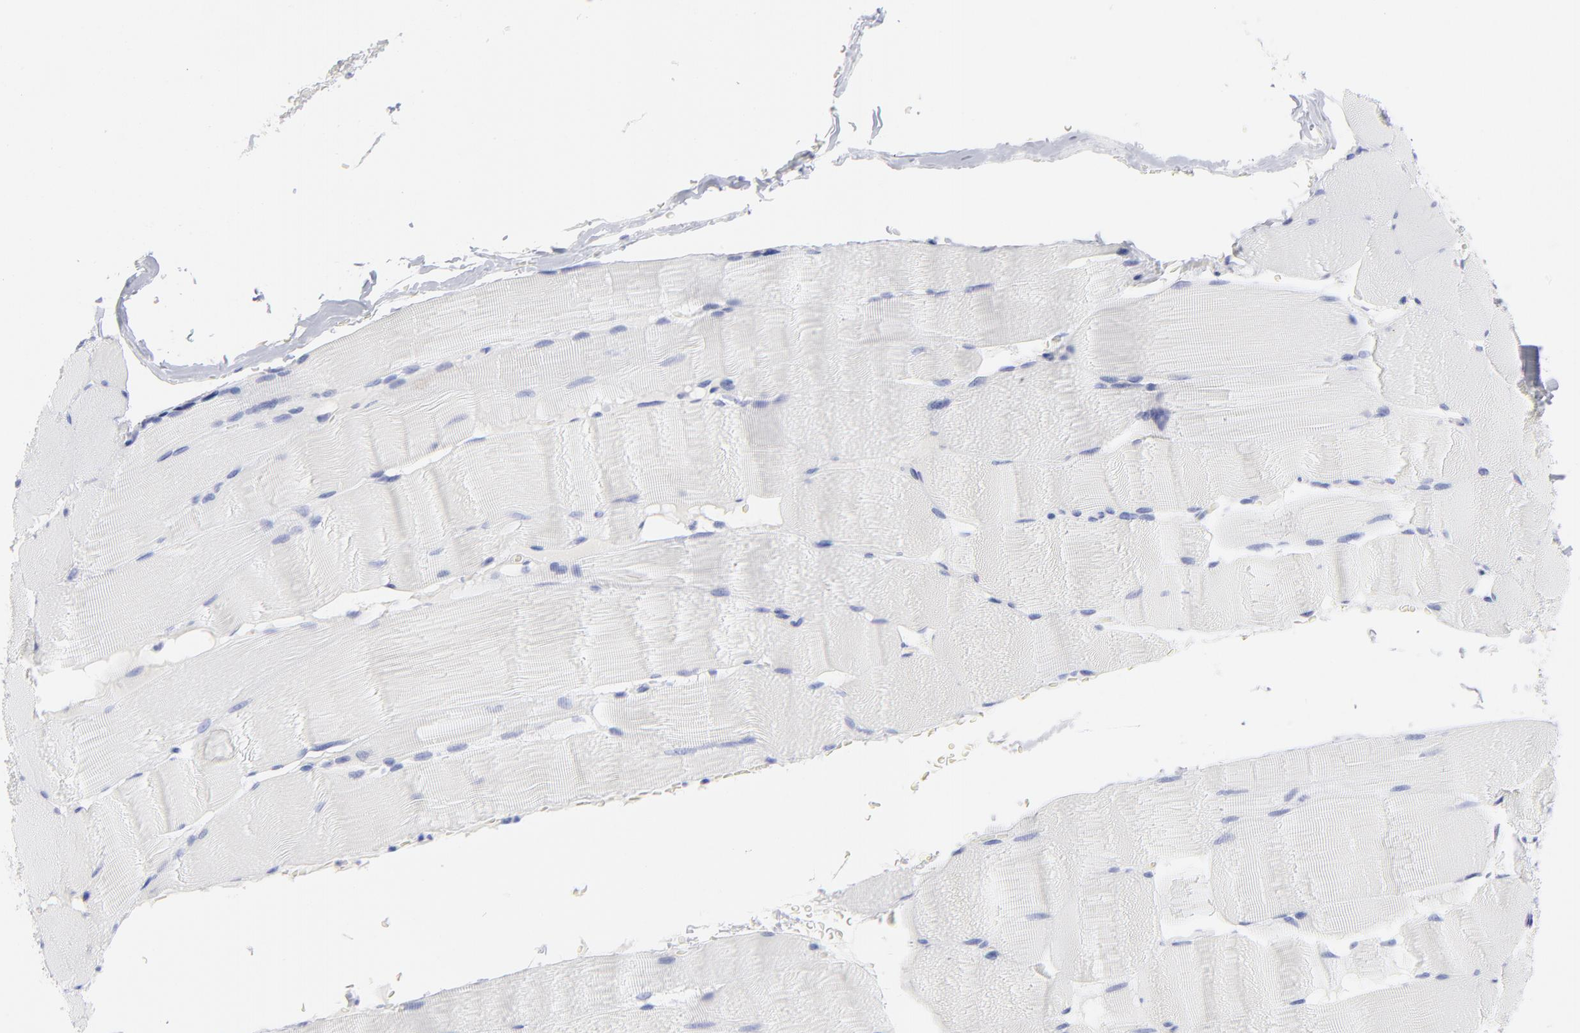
{"staining": {"intensity": "negative", "quantity": "none", "location": "none"}, "tissue": "skeletal muscle", "cell_type": "Myocytes", "image_type": "normal", "snomed": [{"axis": "morphology", "description": "Normal tissue, NOS"}, {"axis": "topography", "description": "Skeletal muscle"}], "caption": "Skeletal muscle was stained to show a protein in brown. There is no significant staining in myocytes. (DAB (3,3'-diaminobenzidine) IHC with hematoxylin counter stain).", "gene": "CCNB1", "patient": {"sex": "male", "age": 62}}